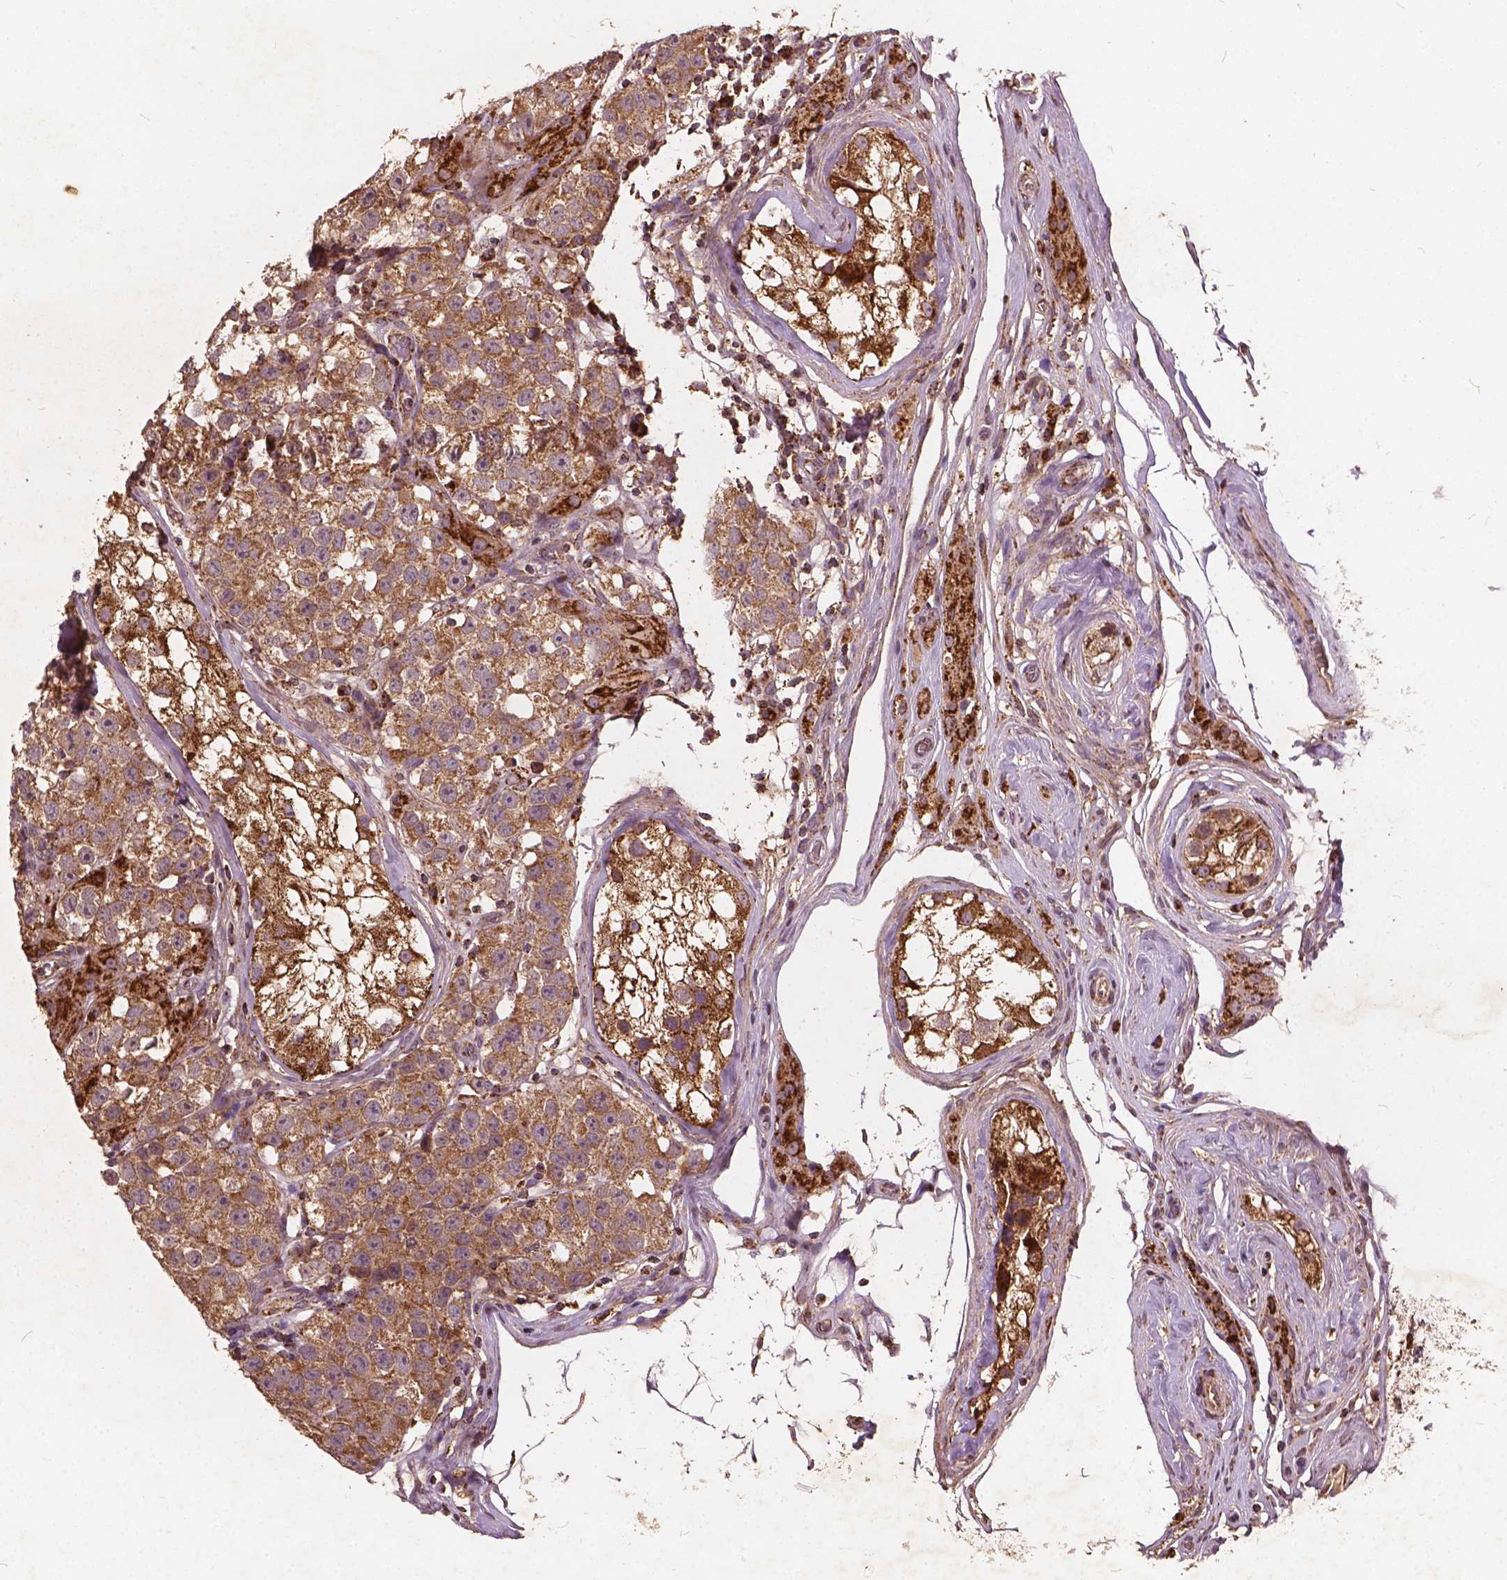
{"staining": {"intensity": "moderate", "quantity": ">75%", "location": "cytoplasmic/membranous"}, "tissue": "testis cancer", "cell_type": "Tumor cells", "image_type": "cancer", "snomed": [{"axis": "morphology", "description": "Seminoma, NOS"}, {"axis": "topography", "description": "Testis"}], "caption": "Immunohistochemical staining of testis seminoma exhibits moderate cytoplasmic/membranous protein staining in approximately >75% of tumor cells.", "gene": "UBXN2A", "patient": {"sex": "male", "age": 34}}